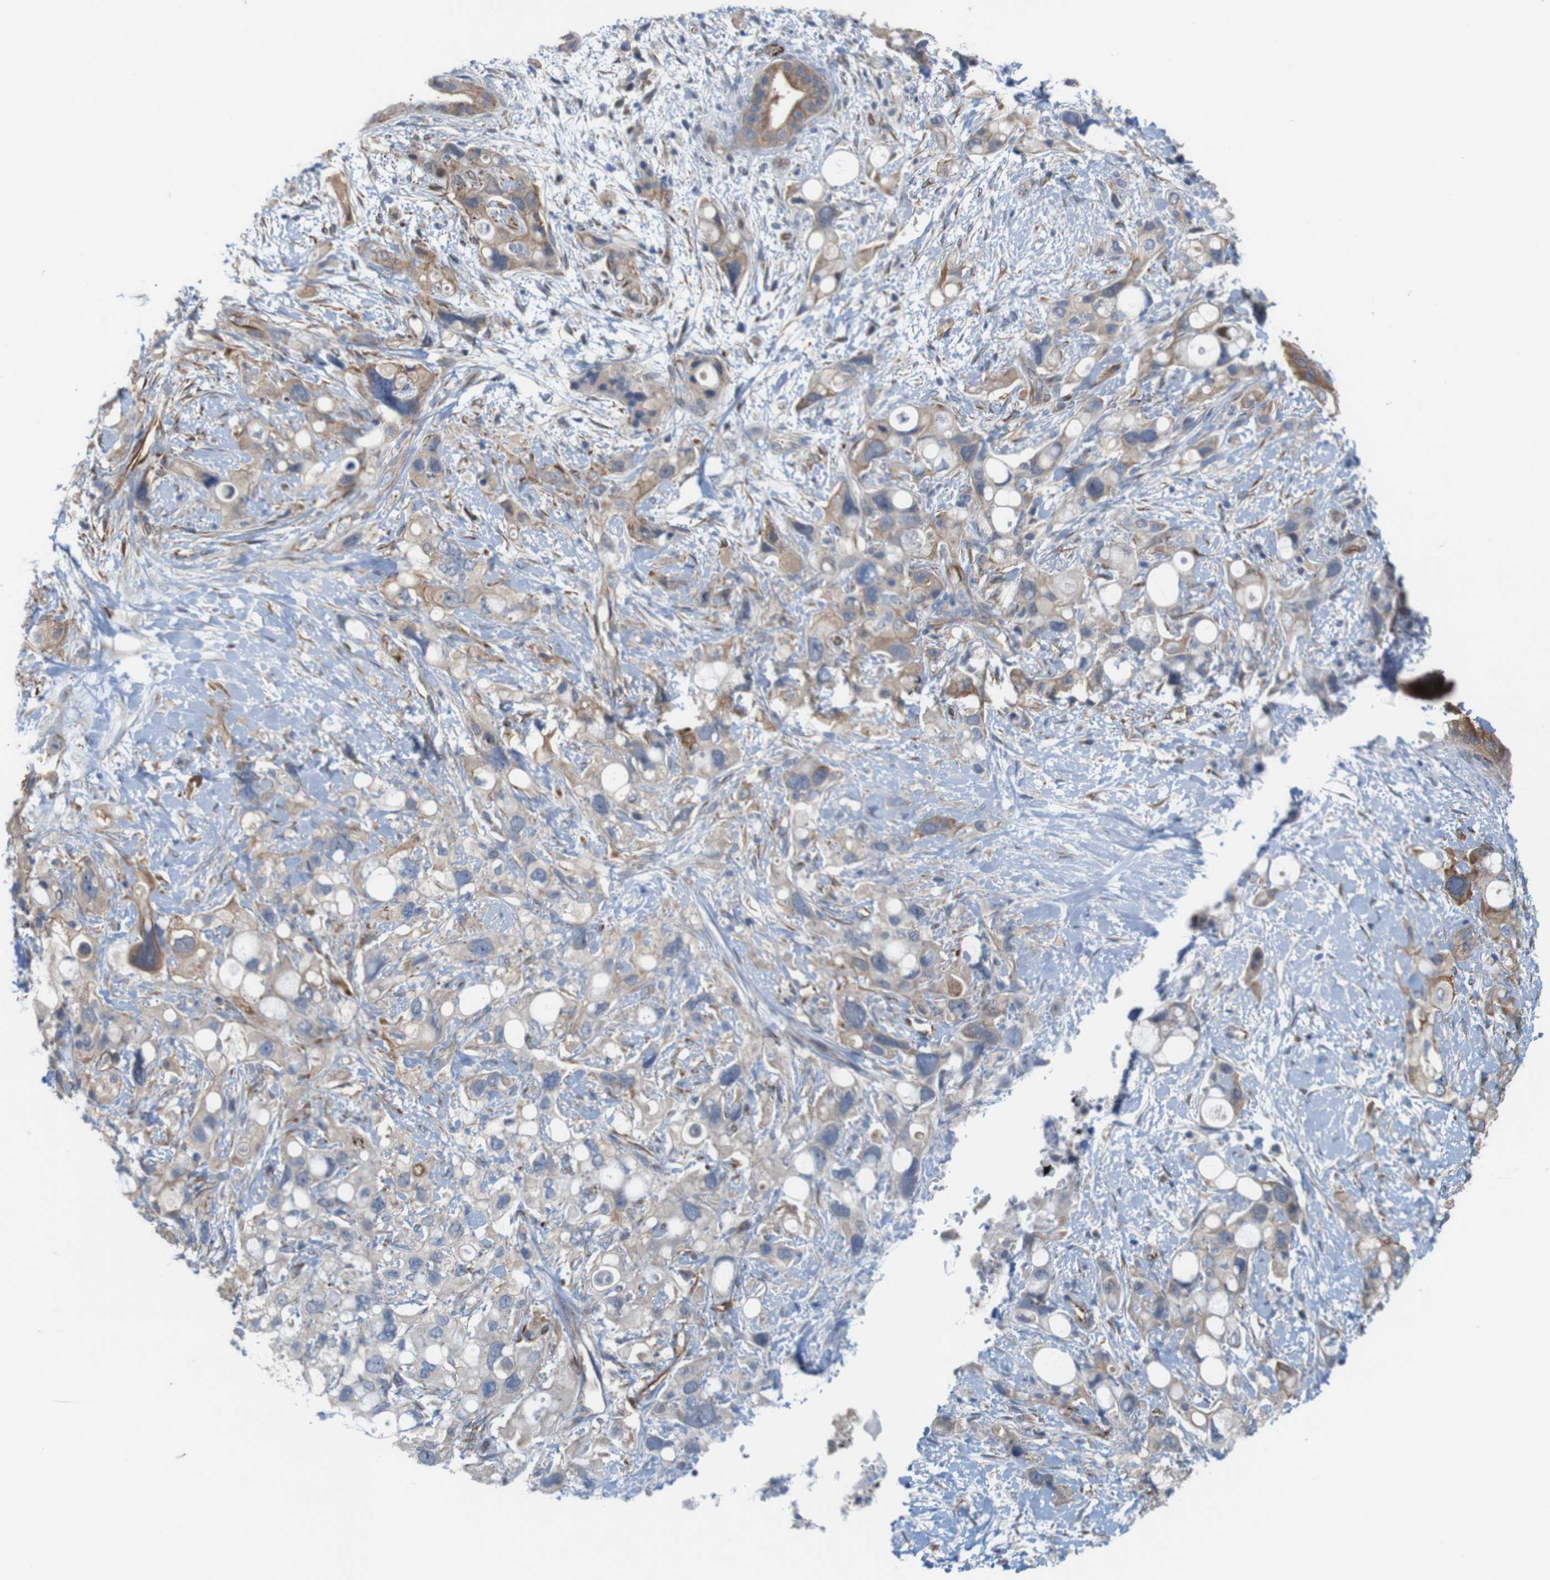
{"staining": {"intensity": "weak", "quantity": ">75%", "location": "cytoplasmic/membranous"}, "tissue": "pancreatic cancer", "cell_type": "Tumor cells", "image_type": "cancer", "snomed": [{"axis": "morphology", "description": "Adenocarcinoma, NOS"}, {"axis": "topography", "description": "Pancreas"}], "caption": "Brown immunohistochemical staining in pancreatic cancer (adenocarcinoma) exhibits weak cytoplasmic/membranous expression in about >75% of tumor cells. The staining is performed using DAB (3,3'-diaminobenzidine) brown chromogen to label protein expression. The nuclei are counter-stained blue using hematoxylin.", "gene": "JPH1", "patient": {"sex": "female", "age": 56}}